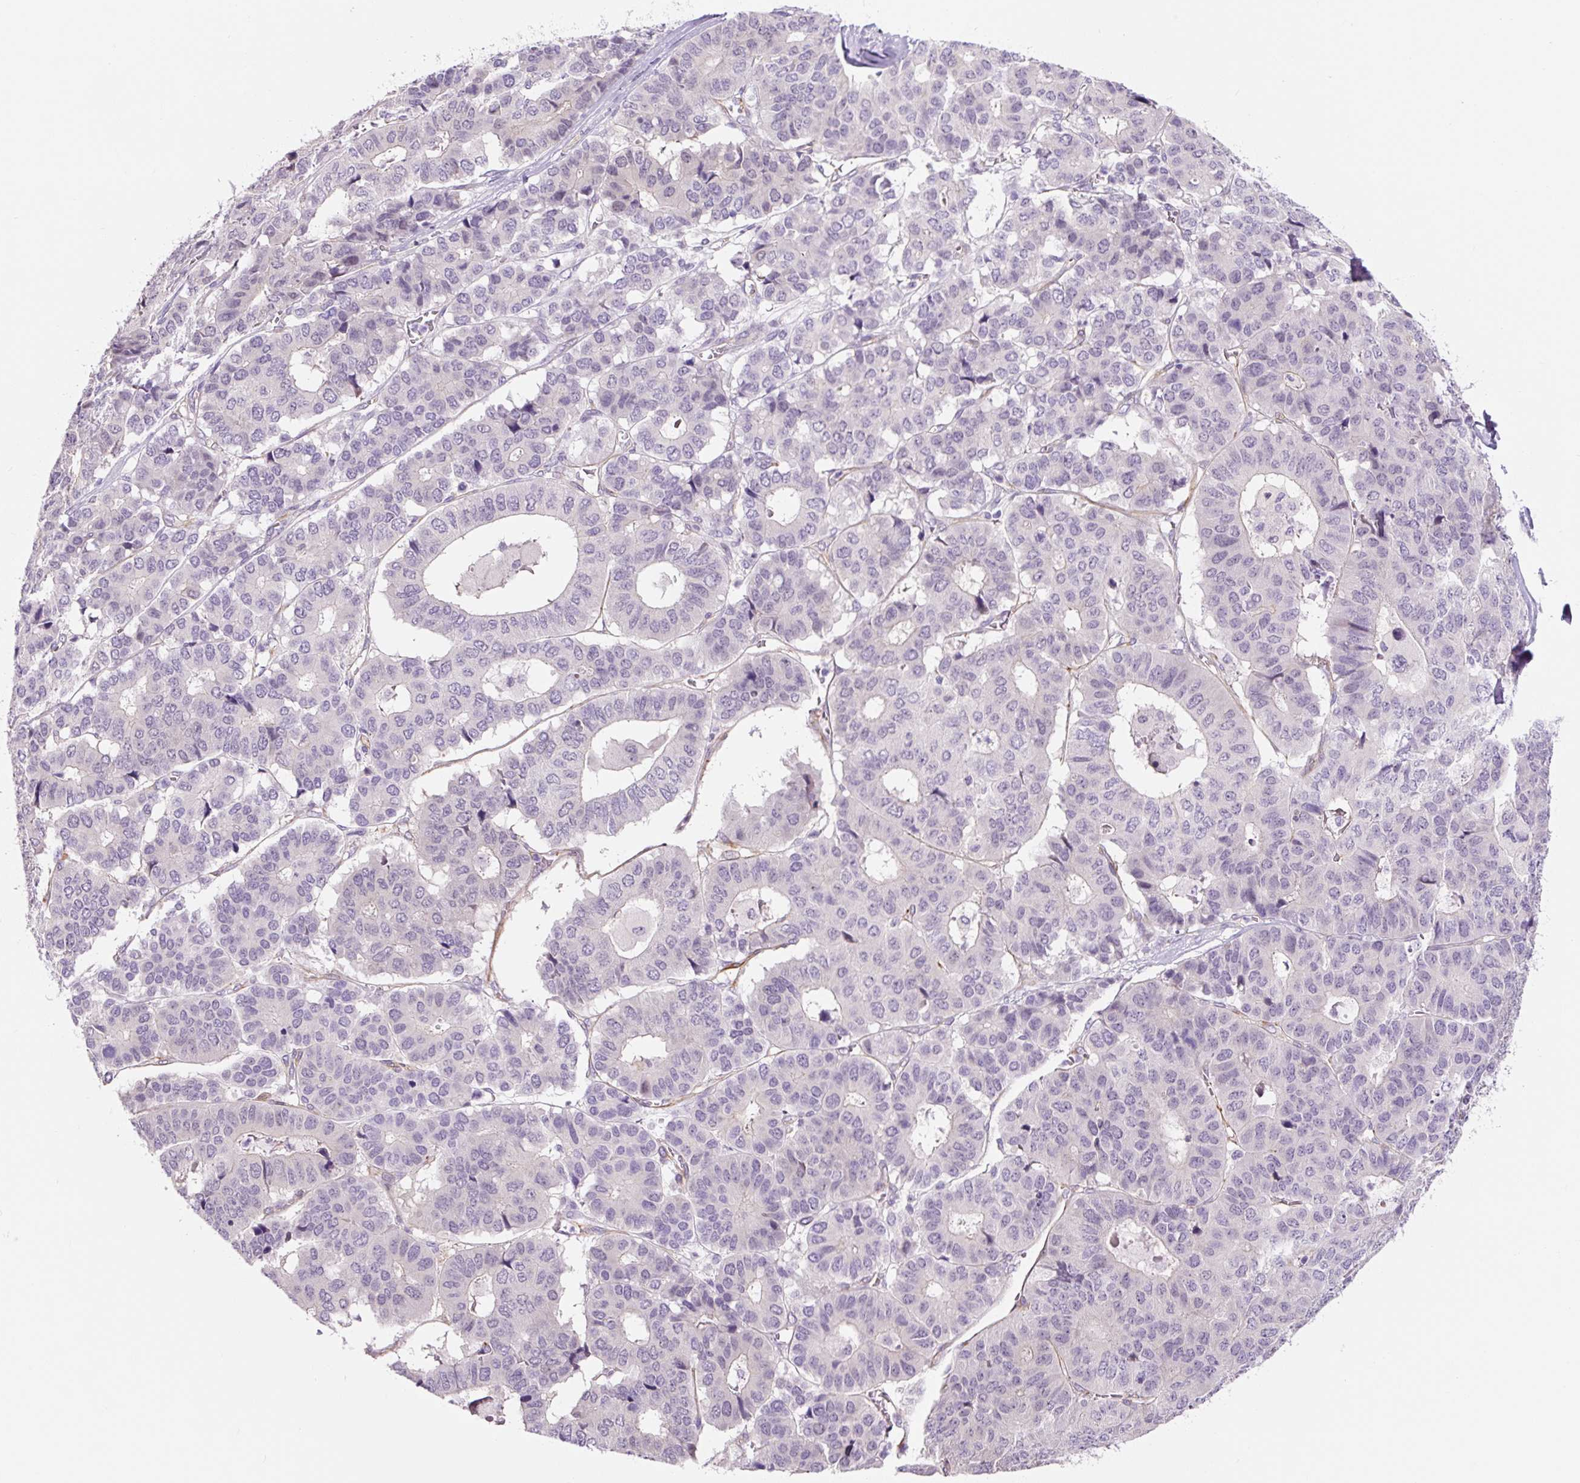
{"staining": {"intensity": "negative", "quantity": "none", "location": "none"}, "tissue": "pancreatic cancer", "cell_type": "Tumor cells", "image_type": "cancer", "snomed": [{"axis": "morphology", "description": "Adenocarcinoma, NOS"}, {"axis": "topography", "description": "Pancreas"}], "caption": "DAB (3,3'-diaminobenzidine) immunohistochemical staining of adenocarcinoma (pancreatic) demonstrates no significant expression in tumor cells.", "gene": "CCL25", "patient": {"sex": "male", "age": 50}}